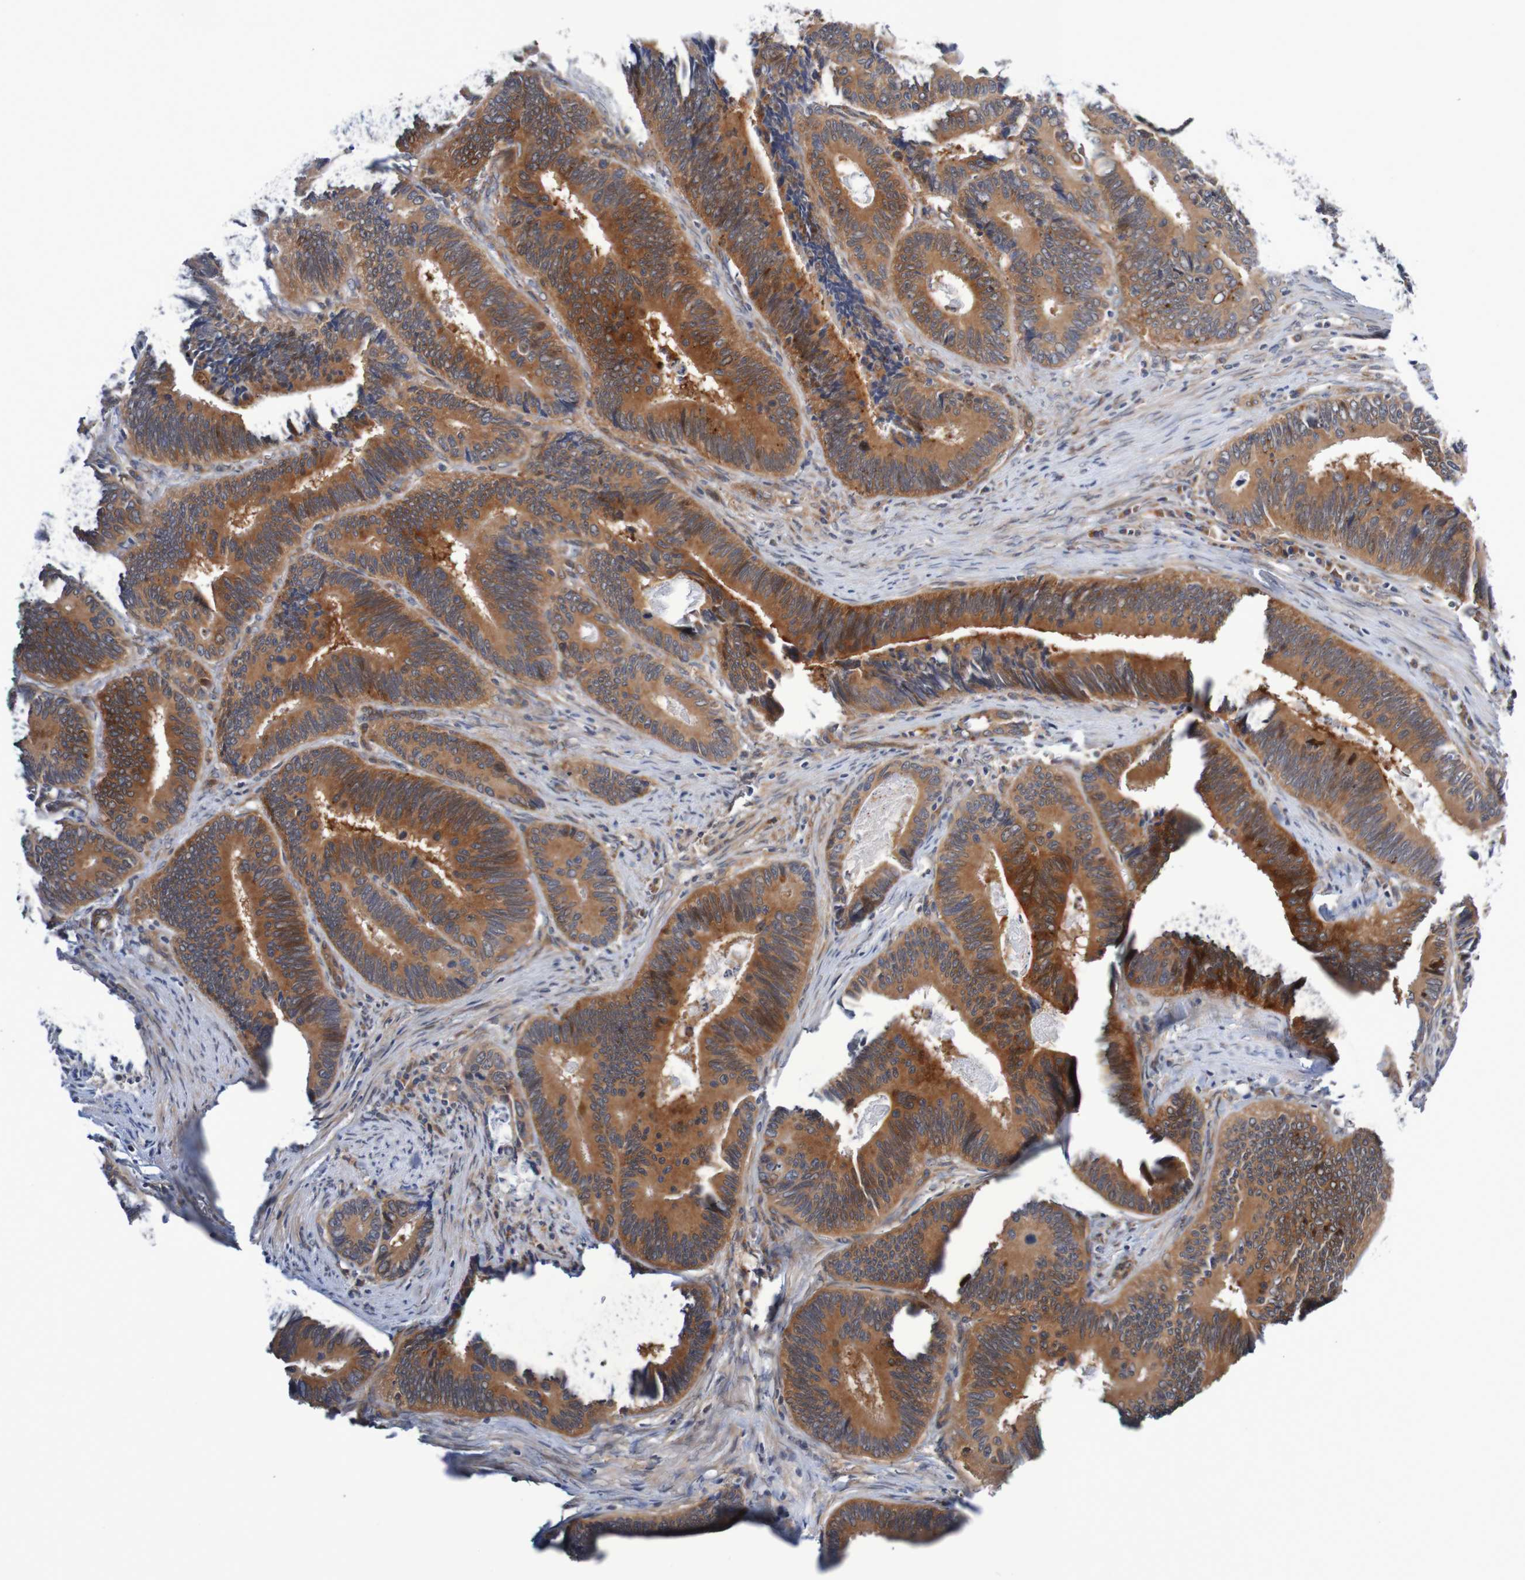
{"staining": {"intensity": "moderate", "quantity": ">75%", "location": "cytoplasmic/membranous"}, "tissue": "colorectal cancer", "cell_type": "Tumor cells", "image_type": "cancer", "snomed": [{"axis": "morphology", "description": "Inflammation, NOS"}, {"axis": "morphology", "description": "Adenocarcinoma, NOS"}, {"axis": "topography", "description": "Colon"}], "caption": "Immunohistochemistry photomicrograph of human colorectal cancer stained for a protein (brown), which reveals medium levels of moderate cytoplasmic/membranous positivity in approximately >75% of tumor cells.", "gene": "CPED1", "patient": {"sex": "male", "age": 72}}